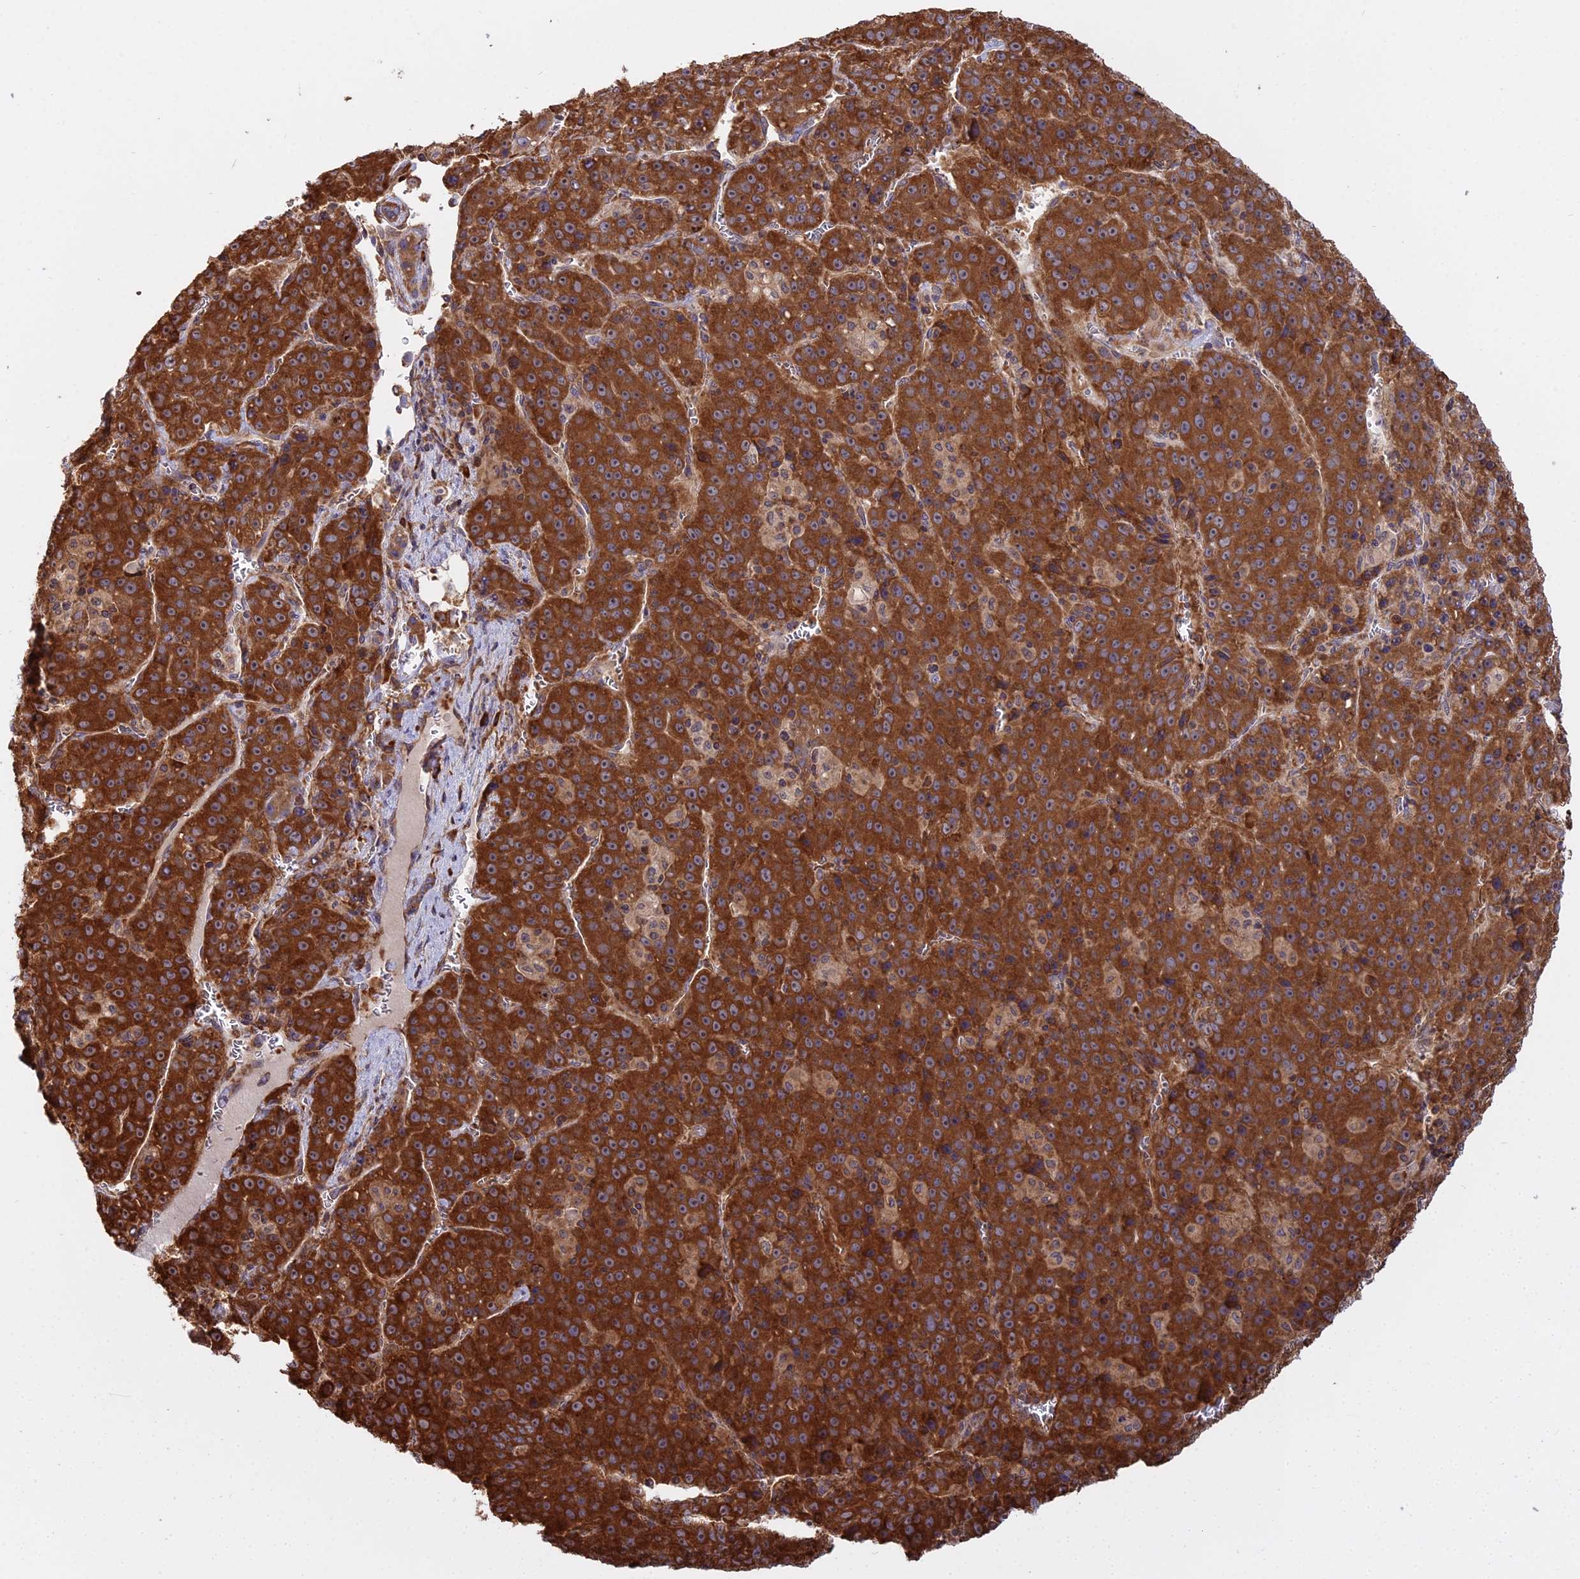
{"staining": {"intensity": "strong", "quantity": ">75%", "location": "cytoplasmic/membranous"}, "tissue": "liver cancer", "cell_type": "Tumor cells", "image_type": "cancer", "snomed": [{"axis": "morphology", "description": "Carcinoma, Hepatocellular, NOS"}, {"axis": "topography", "description": "Liver"}], "caption": "Immunohistochemistry (IHC) (DAB) staining of human hepatocellular carcinoma (liver) demonstrates strong cytoplasmic/membranous protein staining in about >75% of tumor cells.", "gene": "RPL26", "patient": {"sex": "female", "age": 53}}